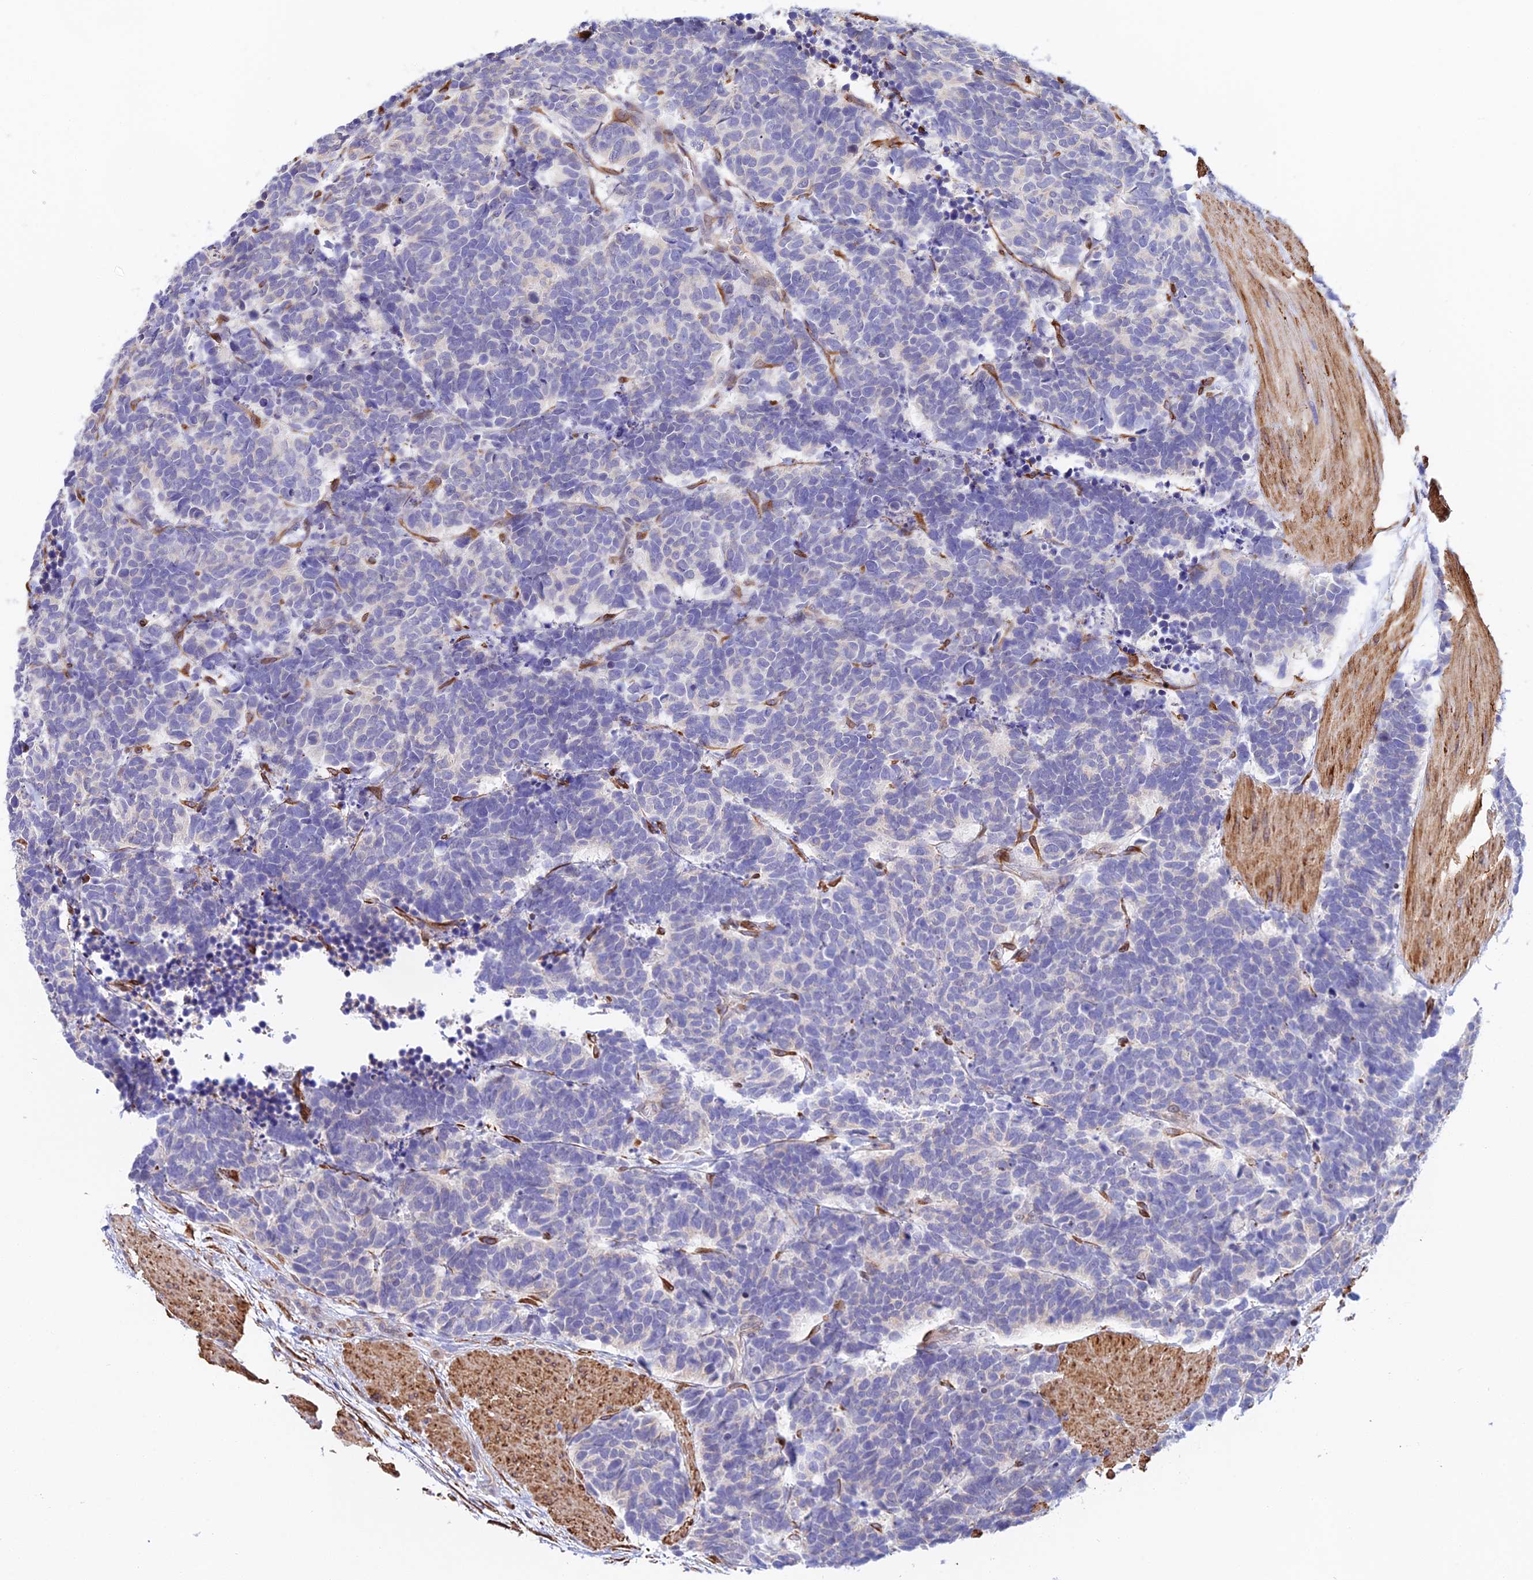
{"staining": {"intensity": "negative", "quantity": "none", "location": "none"}, "tissue": "carcinoid", "cell_type": "Tumor cells", "image_type": "cancer", "snomed": [{"axis": "morphology", "description": "Carcinoma, NOS"}, {"axis": "morphology", "description": "Carcinoid, malignant, NOS"}, {"axis": "topography", "description": "Urinary bladder"}], "caption": "A photomicrograph of human carcinoma is negative for staining in tumor cells.", "gene": "MXRA7", "patient": {"sex": "male", "age": 57}}